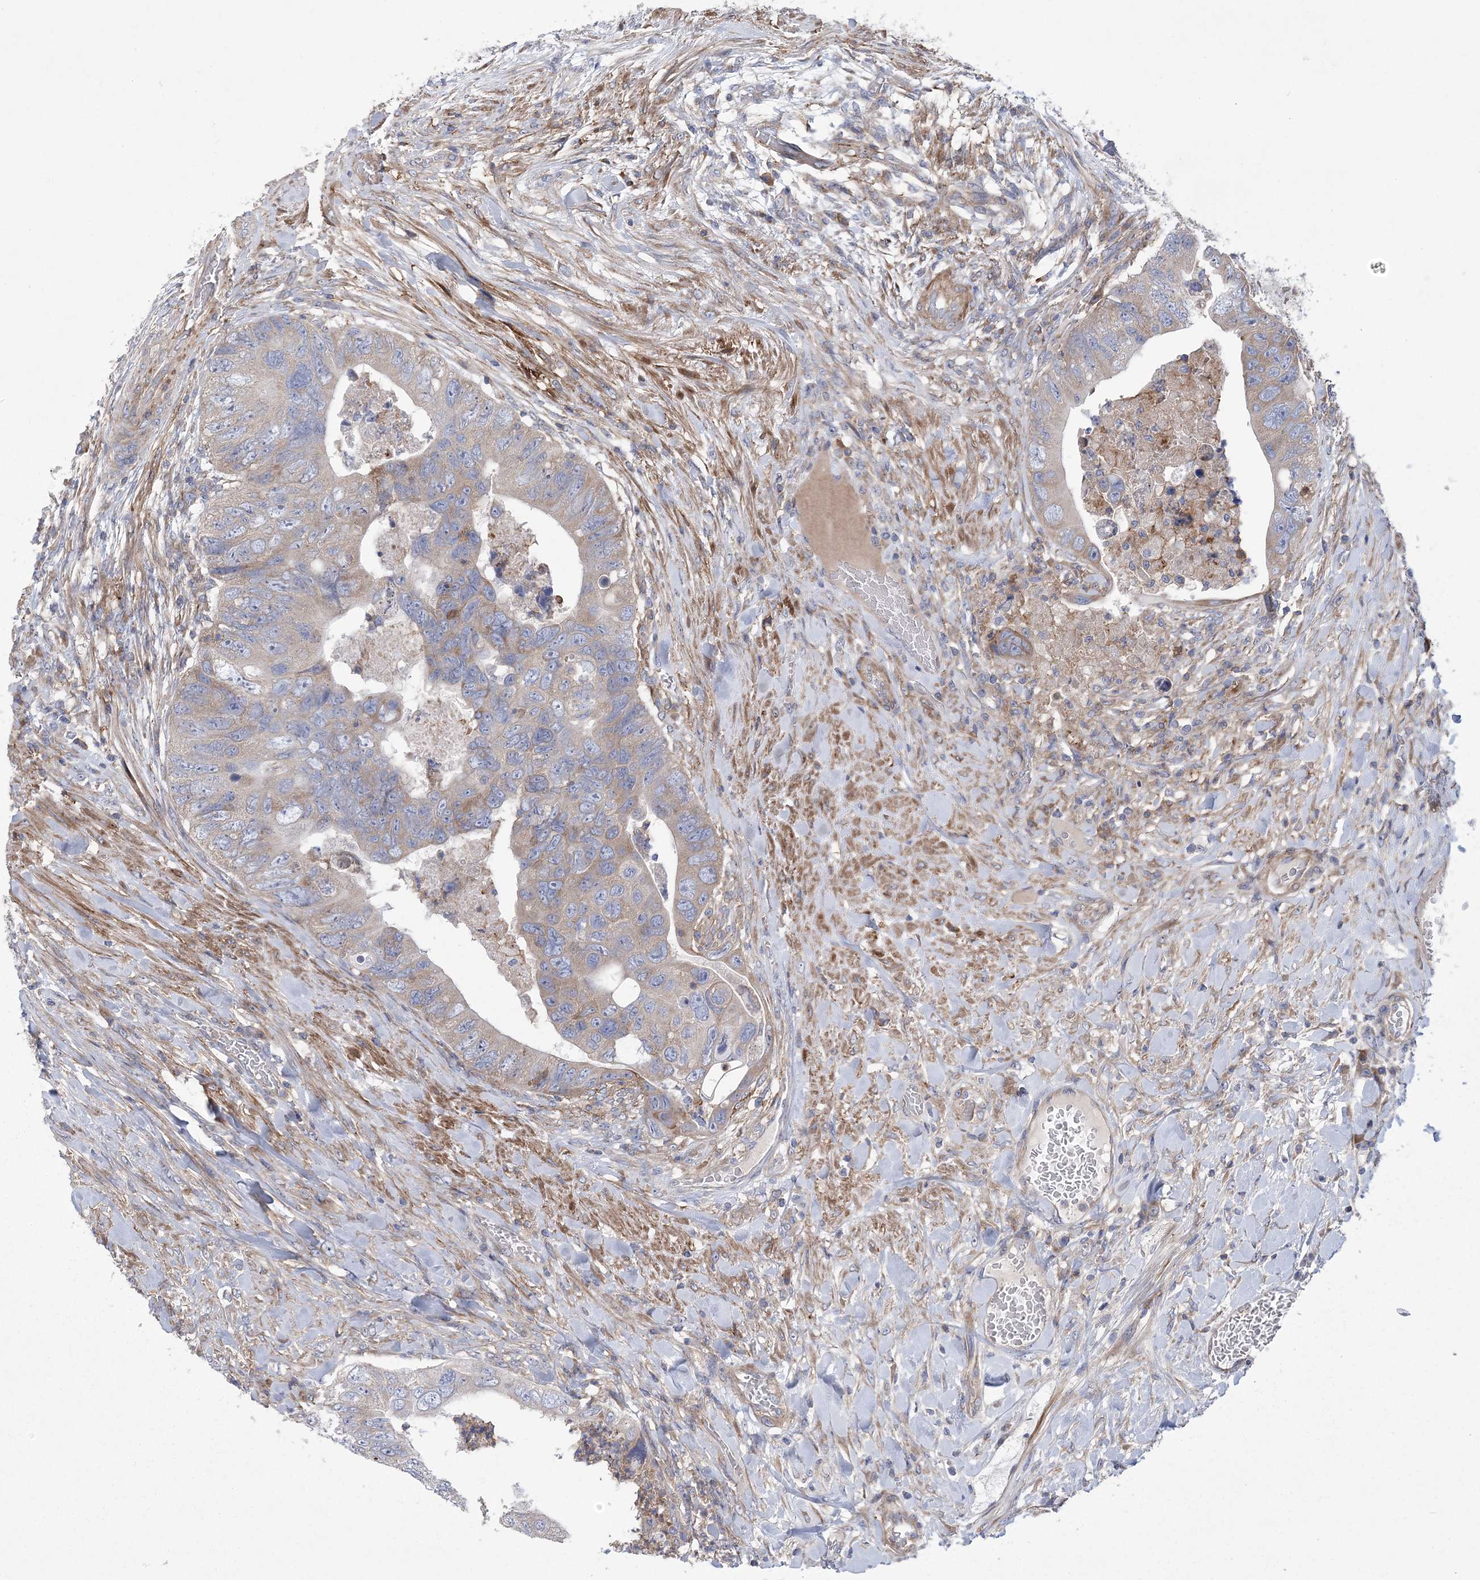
{"staining": {"intensity": "weak", "quantity": "25%-75%", "location": "cytoplasmic/membranous"}, "tissue": "colorectal cancer", "cell_type": "Tumor cells", "image_type": "cancer", "snomed": [{"axis": "morphology", "description": "Adenocarcinoma, NOS"}, {"axis": "topography", "description": "Rectum"}], "caption": "Tumor cells show weak cytoplasmic/membranous positivity in about 25%-75% of cells in colorectal adenocarcinoma. (DAB (3,3'-diaminobenzidine) IHC, brown staining for protein, blue staining for nuclei).", "gene": "ARSJ", "patient": {"sex": "male", "age": 63}}